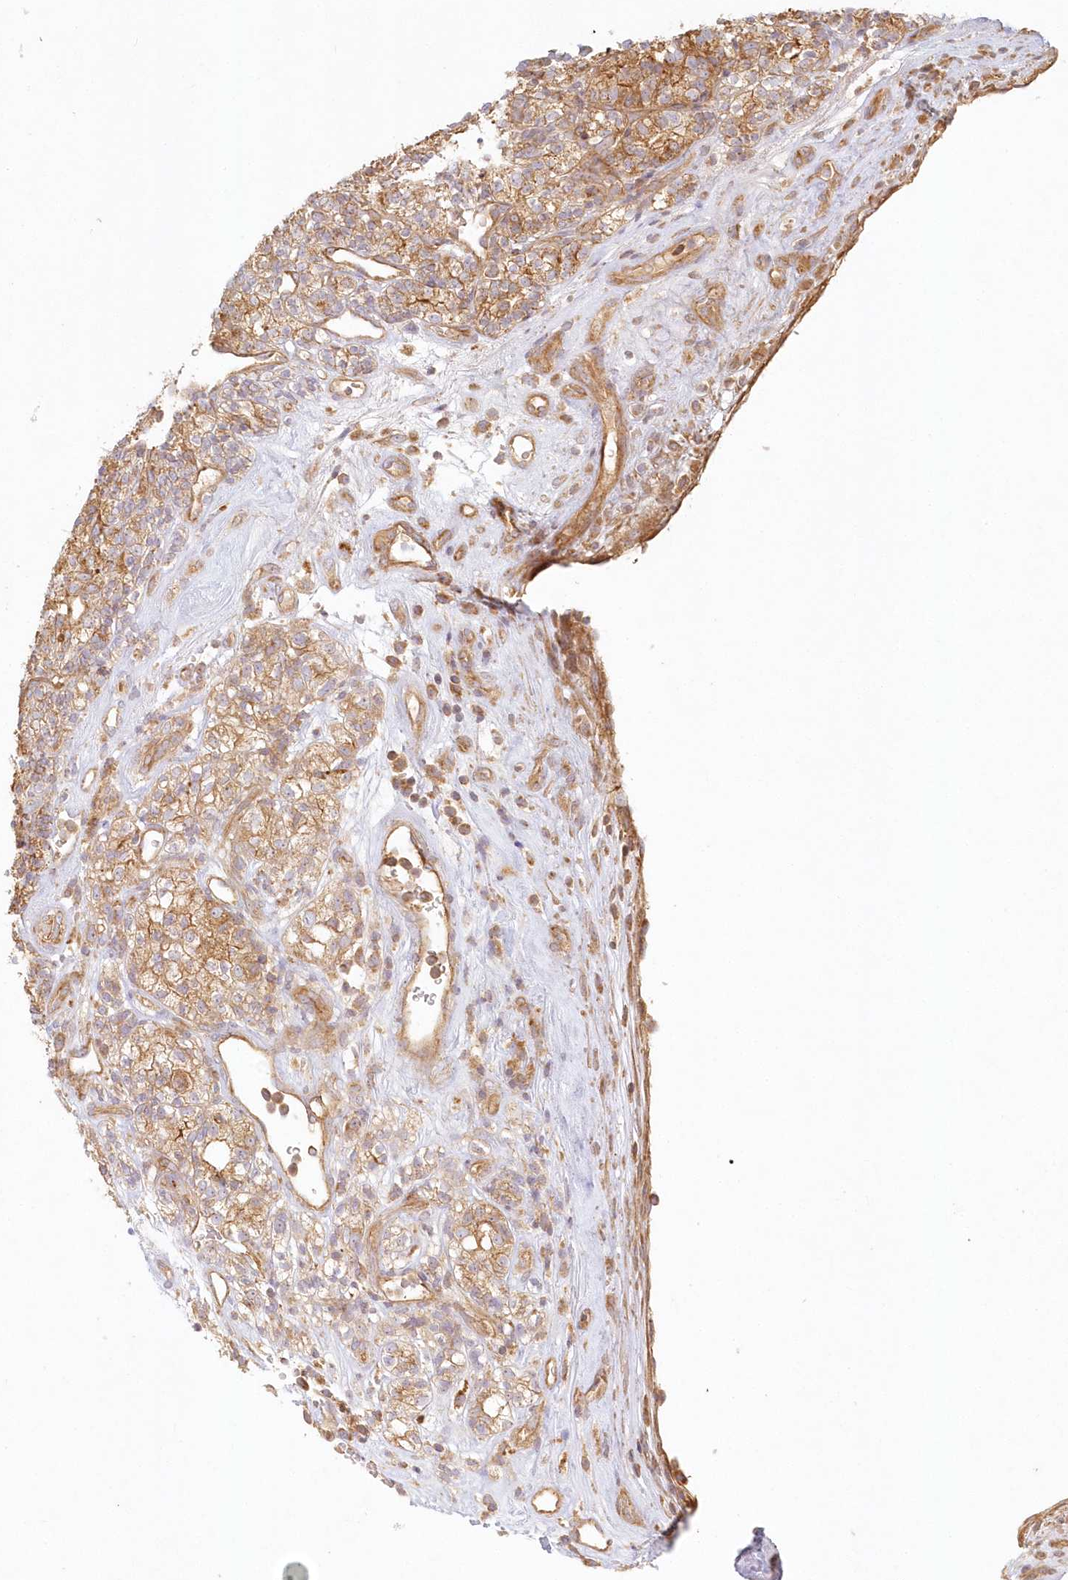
{"staining": {"intensity": "moderate", "quantity": ">75%", "location": "cytoplasmic/membranous"}, "tissue": "renal cancer", "cell_type": "Tumor cells", "image_type": "cancer", "snomed": [{"axis": "morphology", "description": "Adenocarcinoma, NOS"}, {"axis": "topography", "description": "Kidney"}], "caption": "This is an image of IHC staining of adenocarcinoma (renal), which shows moderate positivity in the cytoplasmic/membranous of tumor cells.", "gene": "KIAA0232", "patient": {"sex": "male", "age": 77}}